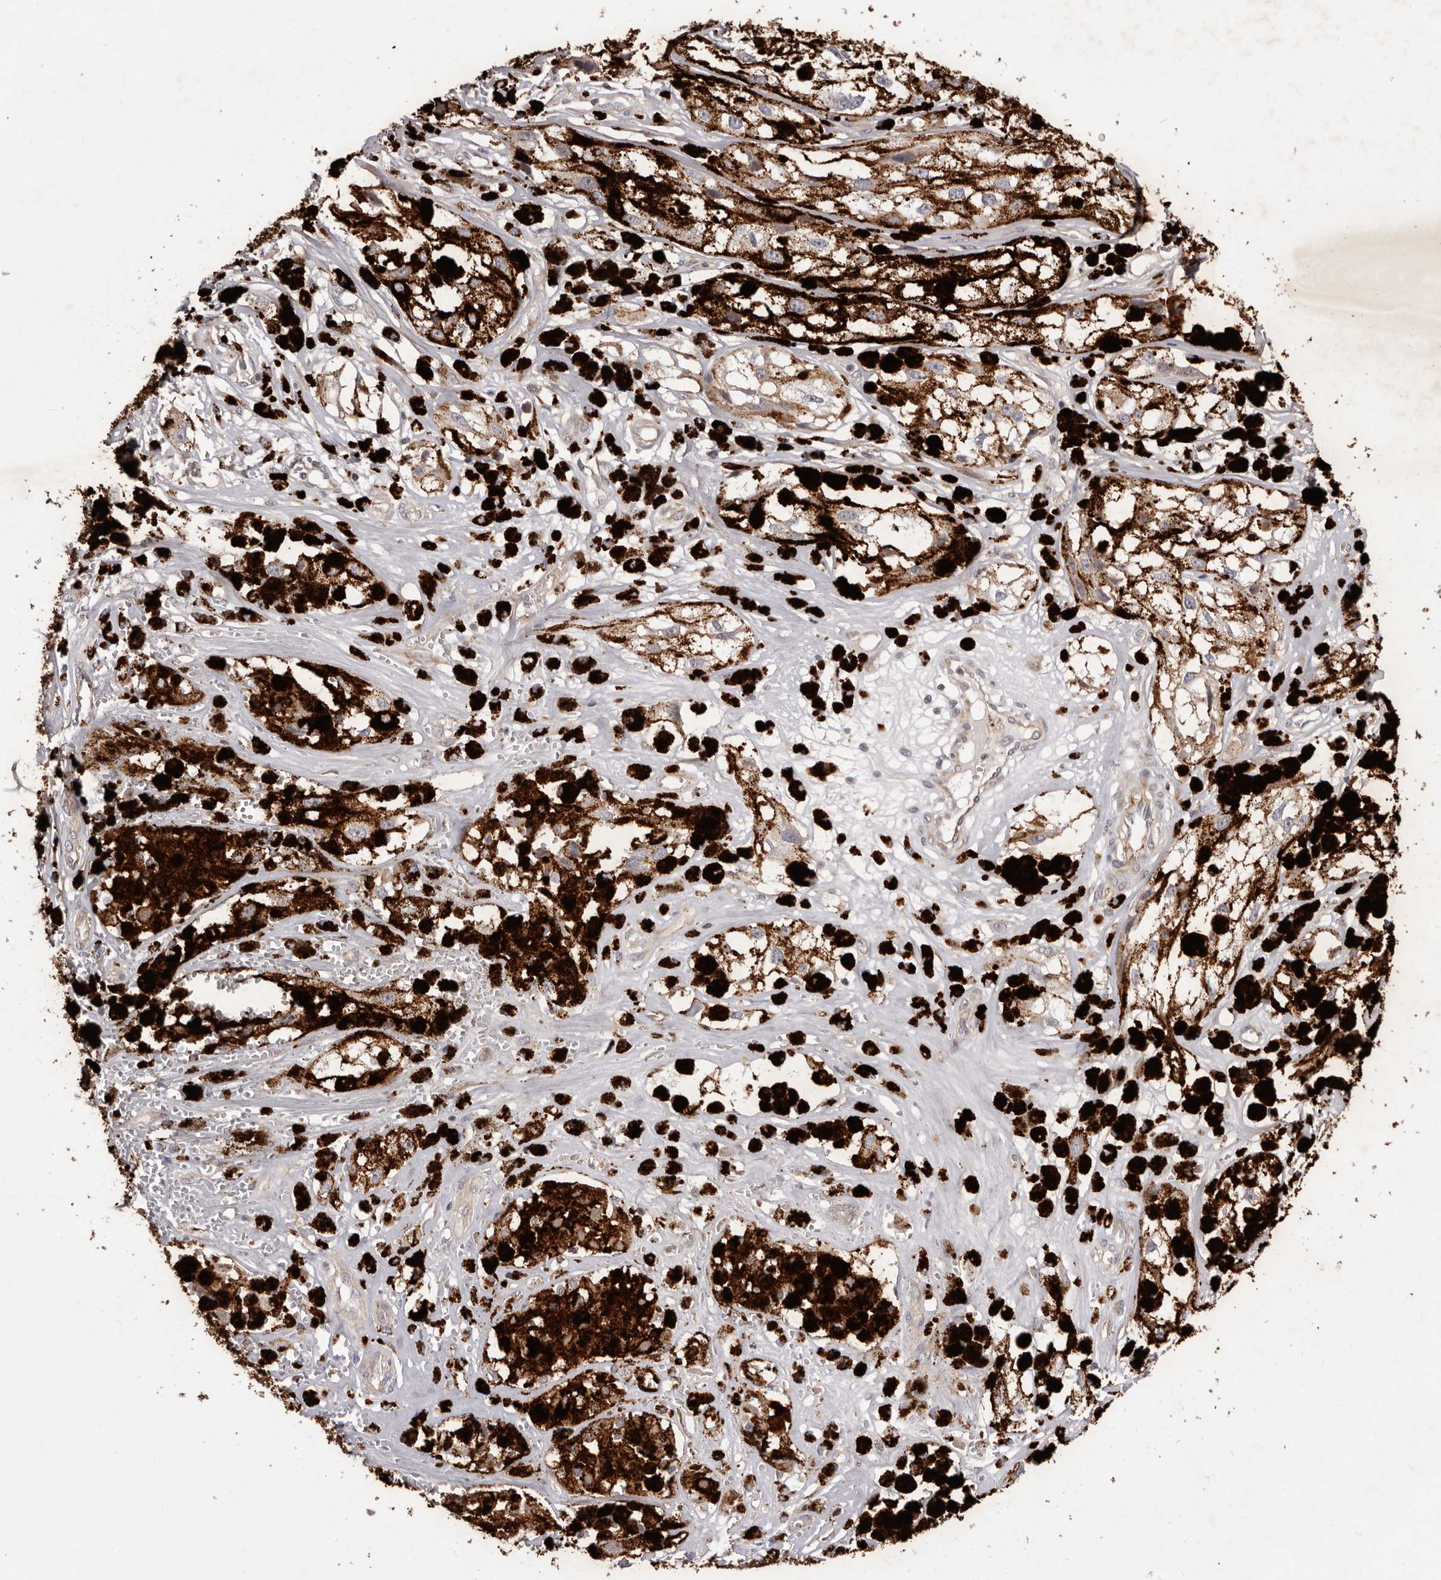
{"staining": {"intensity": "negative", "quantity": "none", "location": "none"}, "tissue": "melanoma", "cell_type": "Tumor cells", "image_type": "cancer", "snomed": [{"axis": "morphology", "description": "Malignant melanoma, NOS"}, {"axis": "topography", "description": "Skin"}], "caption": "High power microscopy micrograph of an IHC image of malignant melanoma, revealing no significant expression in tumor cells. Brightfield microscopy of immunohistochemistry stained with DAB (brown) and hematoxylin (blue), captured at high magnification.", "gene": "PNRC1", "patient": {"sex": "male", "age": 88}}